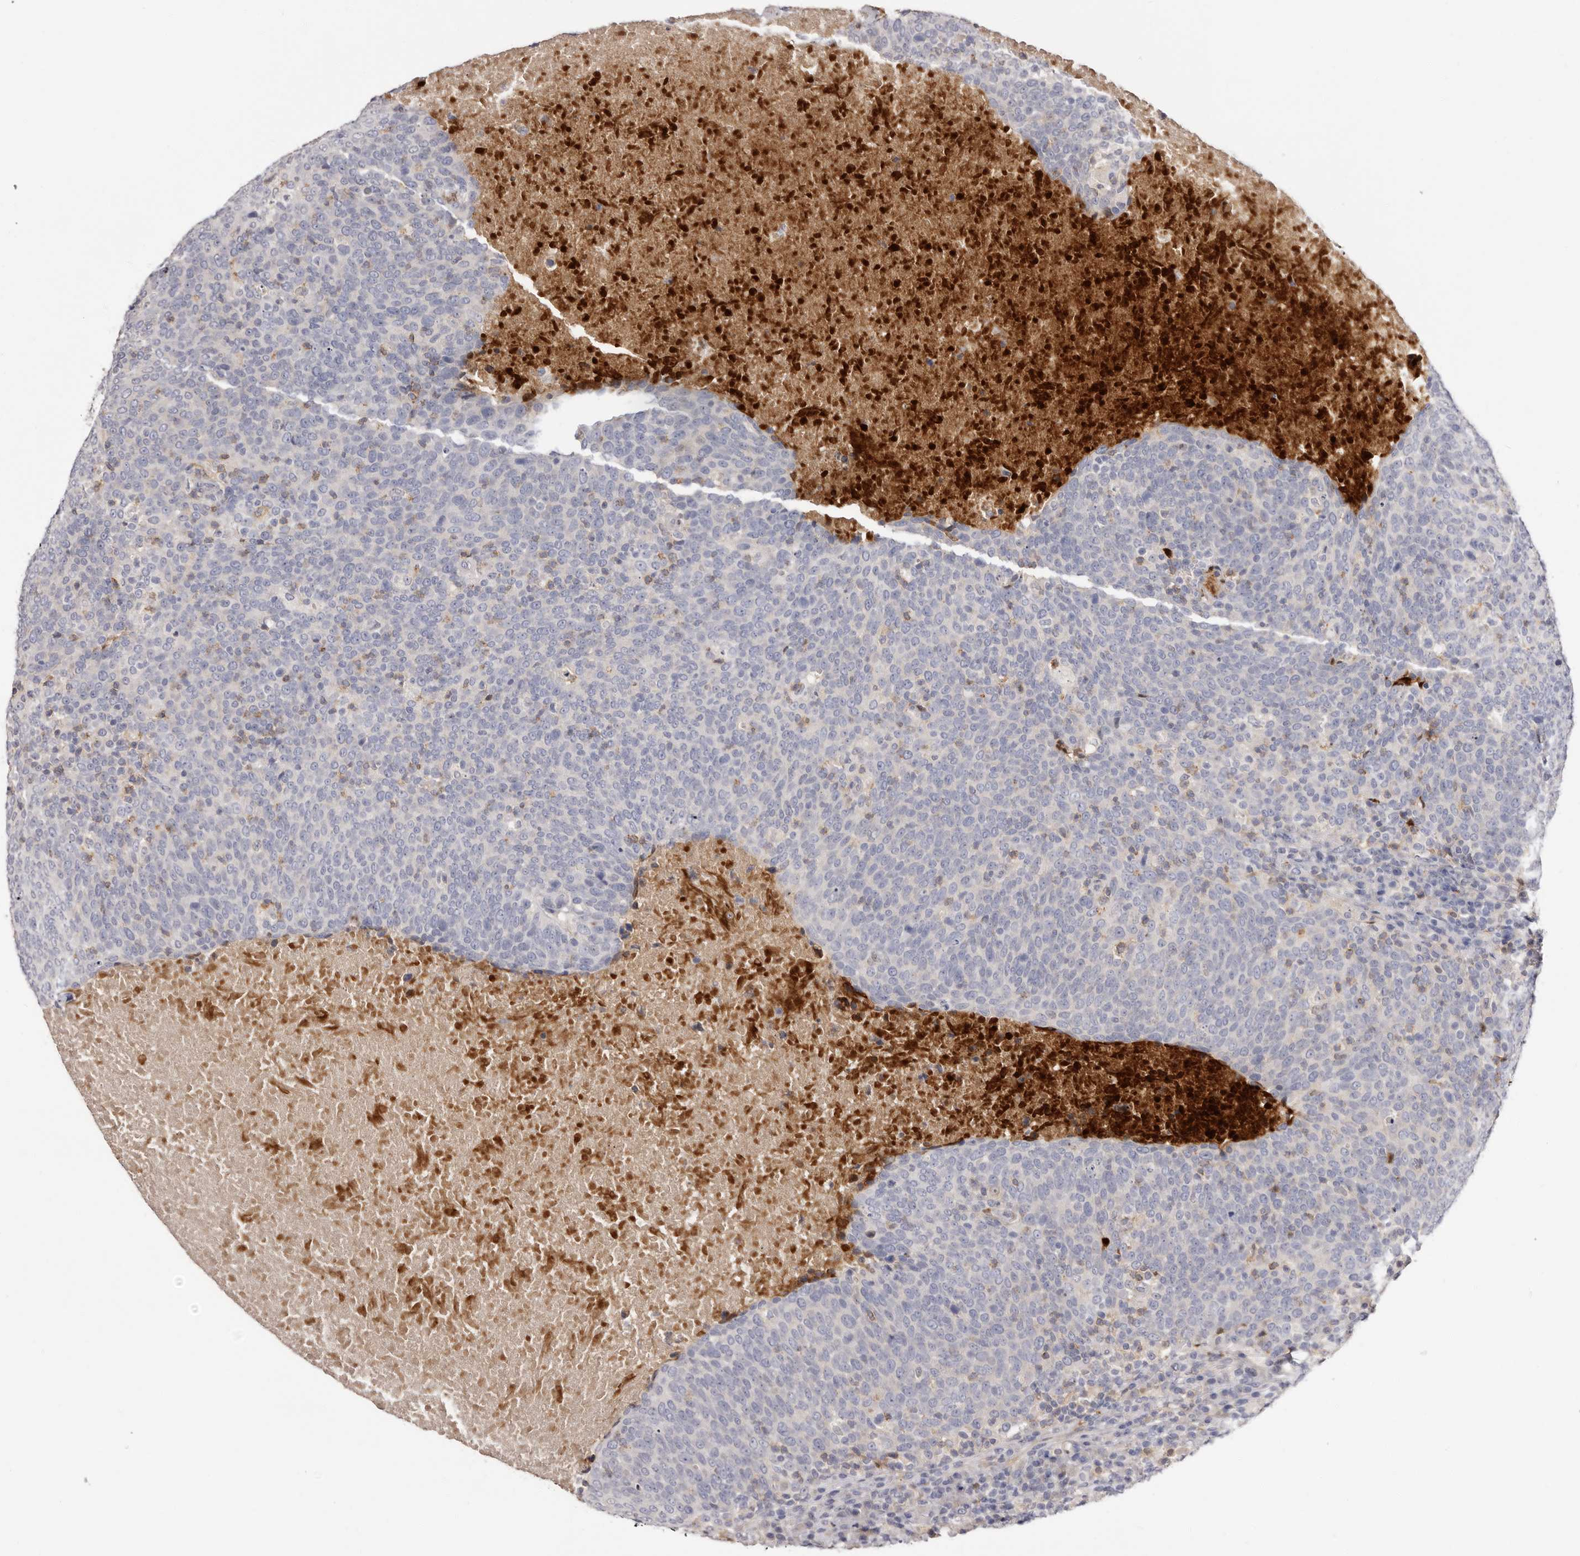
{"staining": {"intensity": "negative", "quantity": "none", "location": "none"}, "tissue": "head and neck cancer", "cell_type": "Tumor cells", "image_type": "cancer", "snomed": [{"axis": "morphology", "description": "Squamous cell carcinoma, NOS"}, {"axis": "morphology", "description": "Squamous cell carcinoma, metastatic, NOS"}, {"axis": "topography", "description": "Lymph node"}, {"axis": "topography", "description": "Head-Neck"}], "caption": "DAB (3,3'-diaminobenzidine) immunohistochemical staining of human squamous cell carcinoma (head and neck) demonstrates no significant expression in tumor cells.", "gene": "LMLN", "patient": {"sex": "male", "age": 62}}